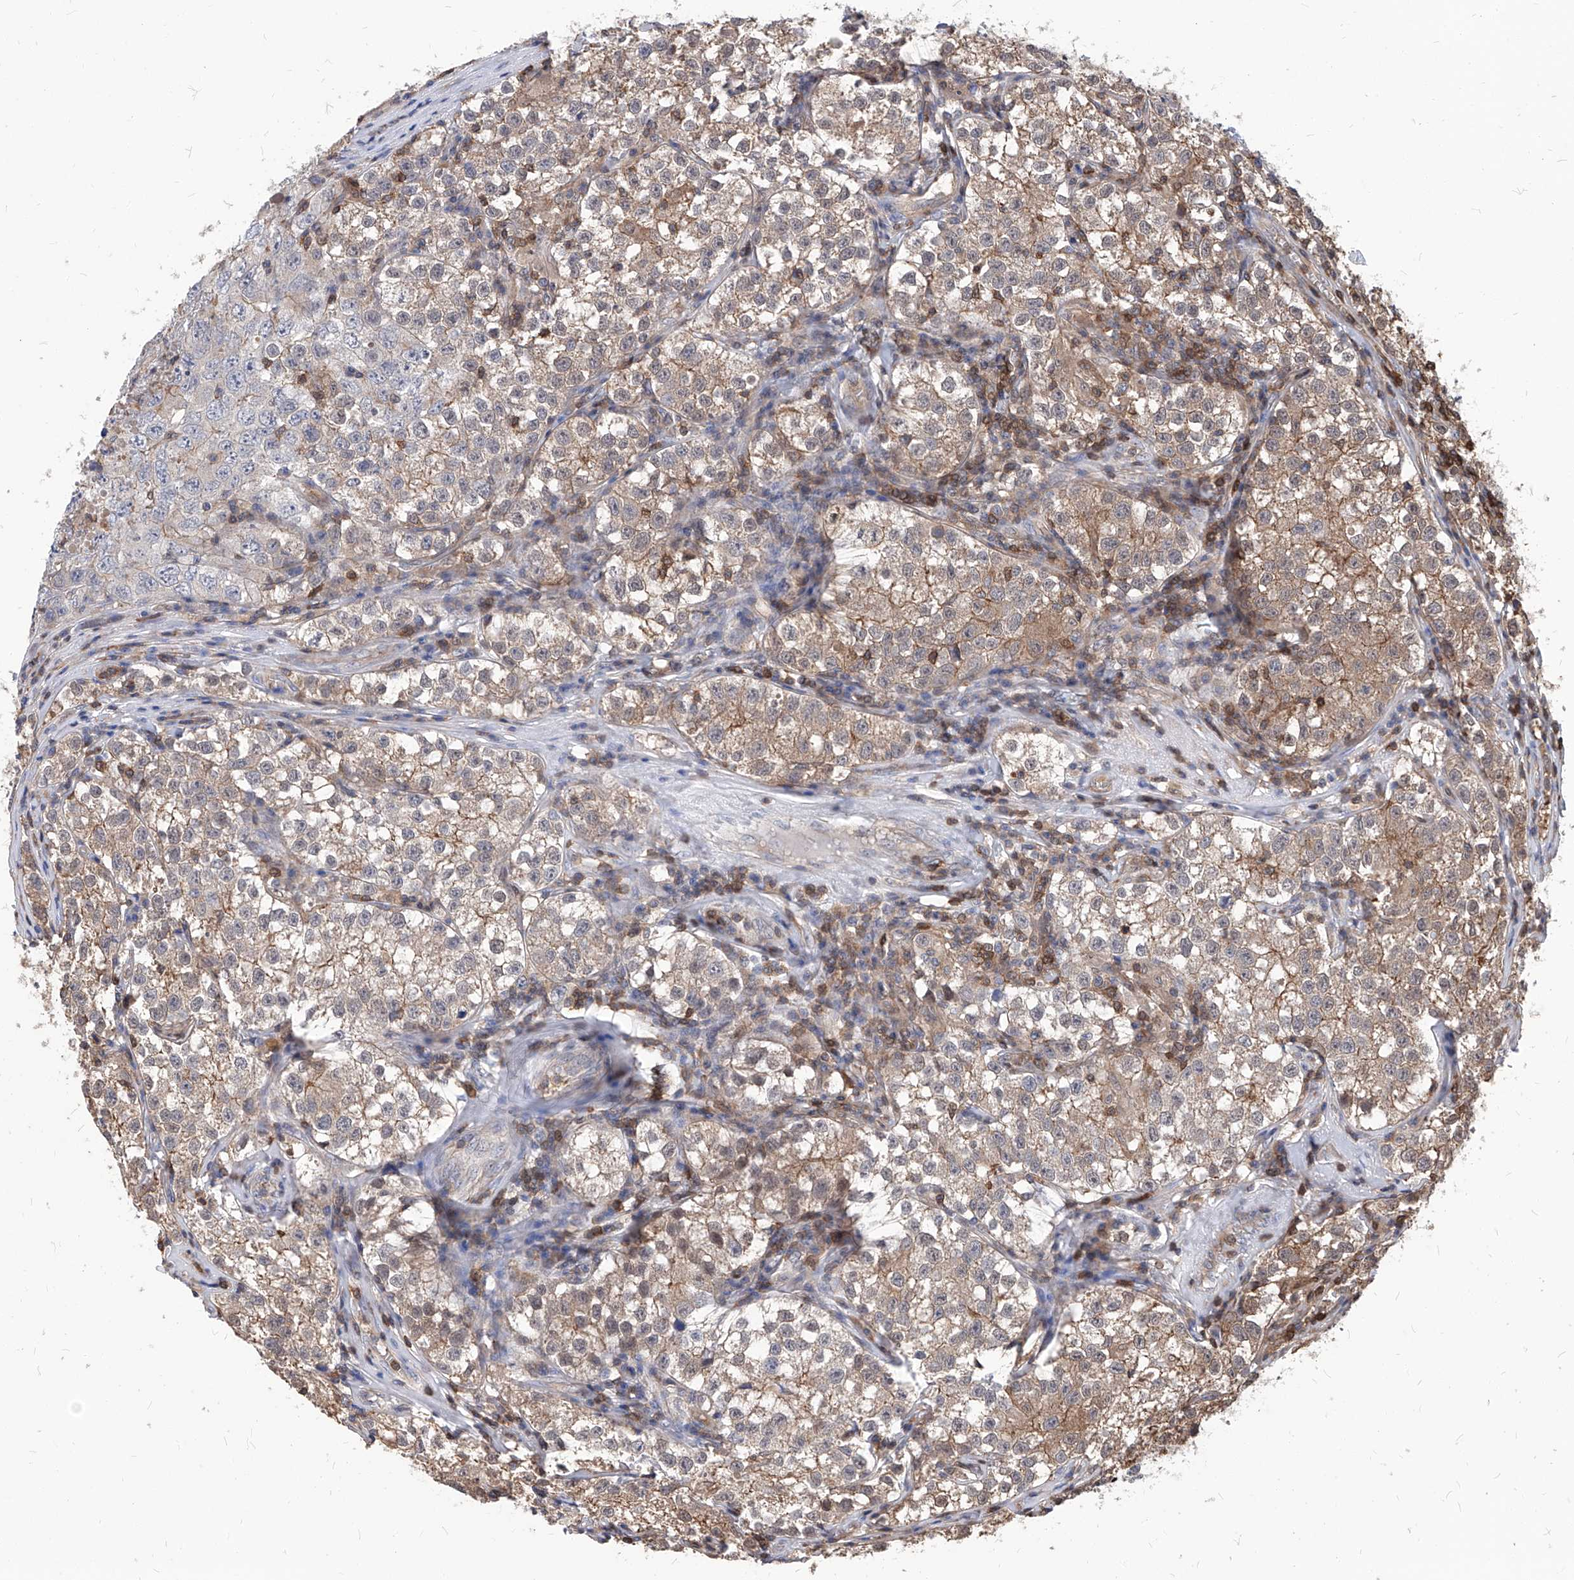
{"staining": {"intensity": "weak", "quantity": "25%-75%", "location": "cytoplasmic/membranous"}, "tissue": "testis cancer", "cell_type": "Tumor cells", "image_type": "cancer", "snomed": [{"axis": "morphology", "description": "Seminoma, NOS"}, {"axis": "morphology", "description": "Carcinoma, Embryonal, NOS"}, {"axis": "topography", "description": "Testis"}], "caption": "Immunohistochemistry (IHC) staining of testis cancer, which shows low levels of weak cytoplasmic/membranous positivity in approximately 25%-75% of tumor cells indicating weak cytoplasmic/membranous protein expression. The staining was performed using DAB (brown) for protein detection and nuclei were counterstained in hematoxylin (blue).", "gene": "ABRACL", "patient": {"sex": "male", "age": 43}}